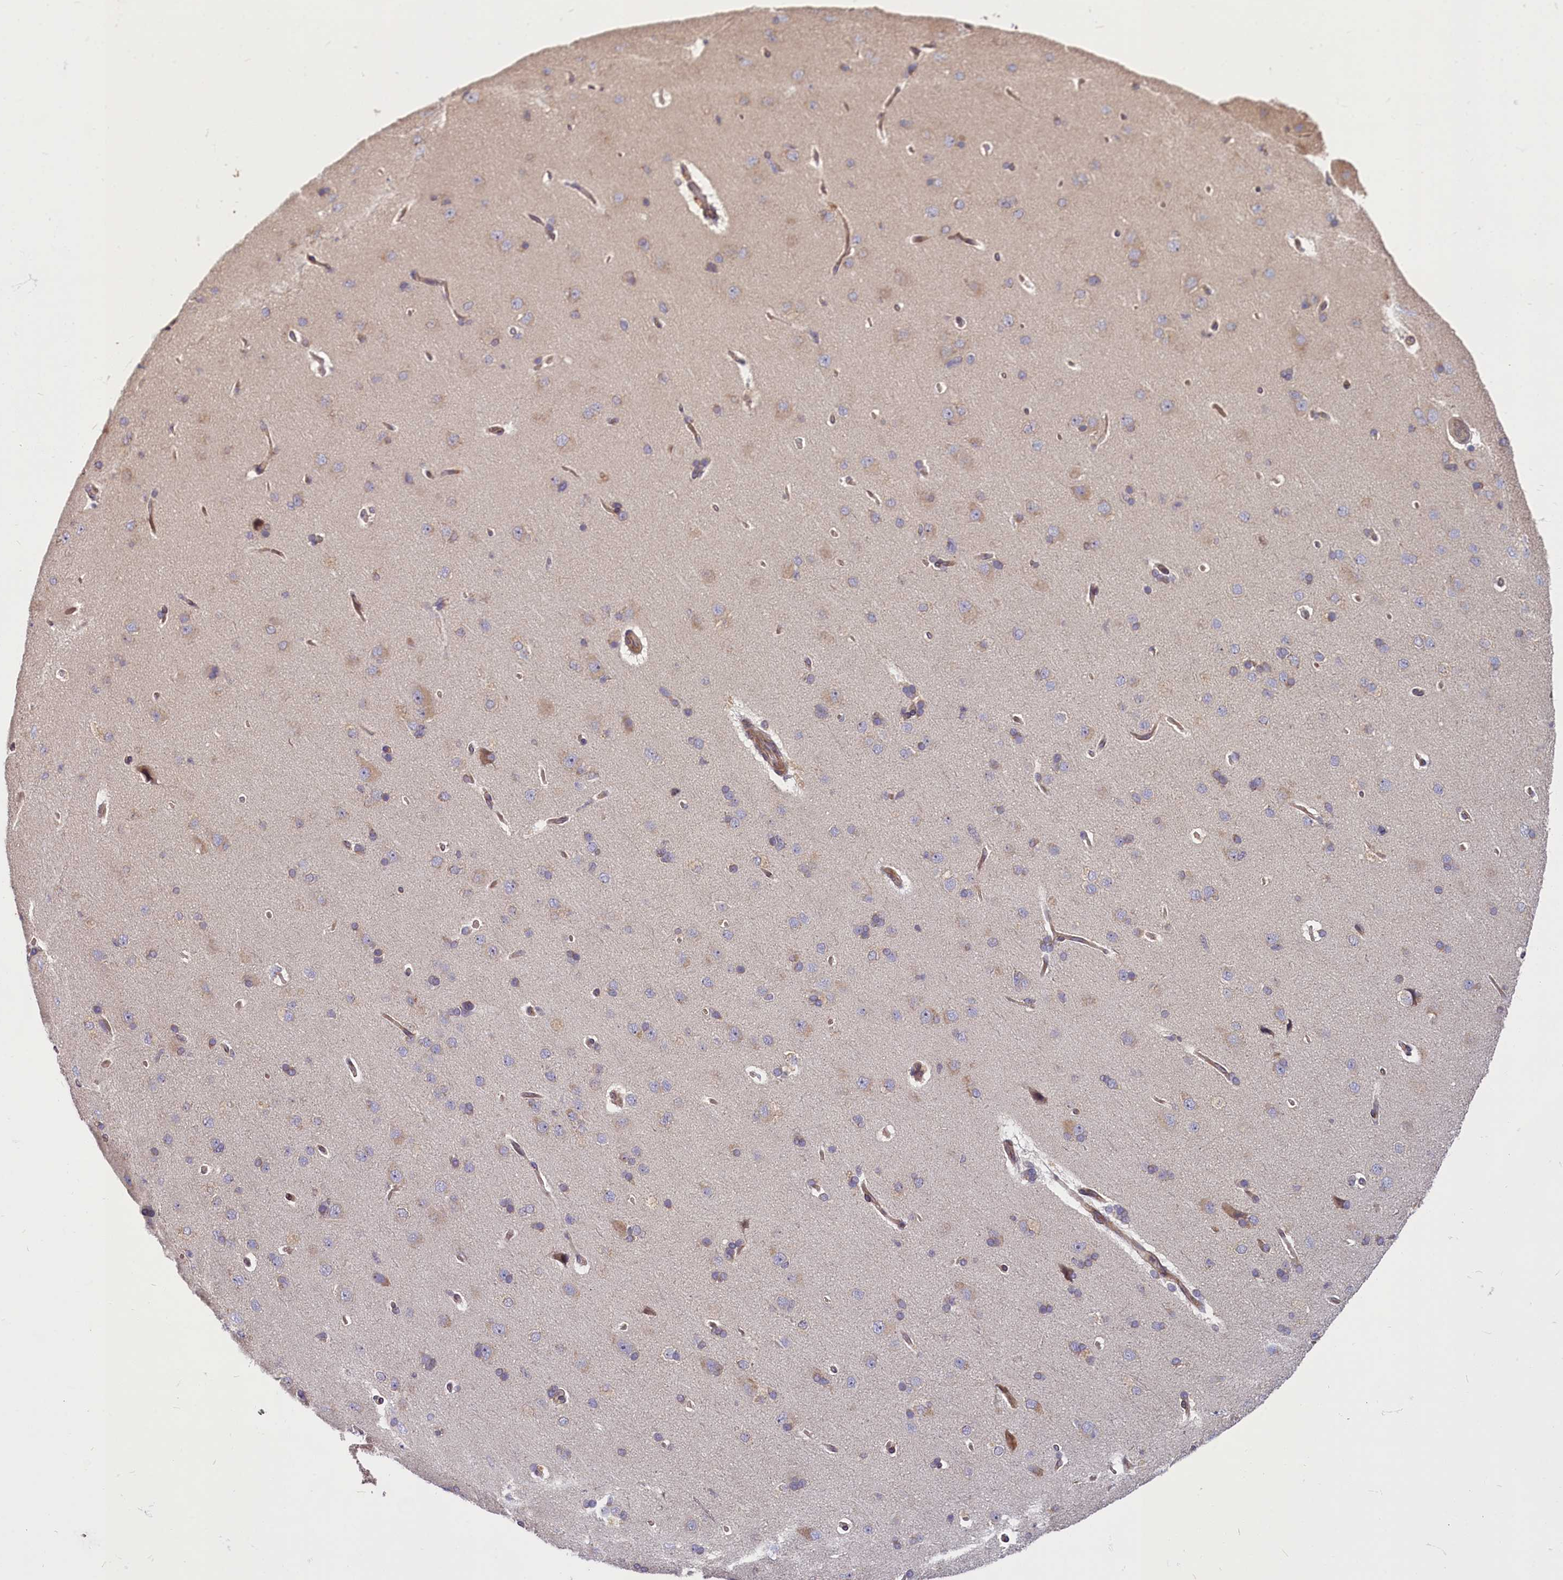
{"staining": {"intensity": "moderate", "quantity": "25%-75%", "location": "cytoplasmic/membranous"}, "tissue": "cerebral cortex", "cell_type": "Endothelial cells", "image_type": "normal", "snomed": [{"axis": "morphology", "description": "Normal tissue, NOS"}, {"axis": "topography", "description": "Cerebral cortex"}], "caption": "Endothelial cells display moderate cytoplasmic/membranous expression in about 25%-75% of cells in benign cerebral cortex.", "gene": "ENSG00000274944", "patient": {"sex": "male", "age": 62}}